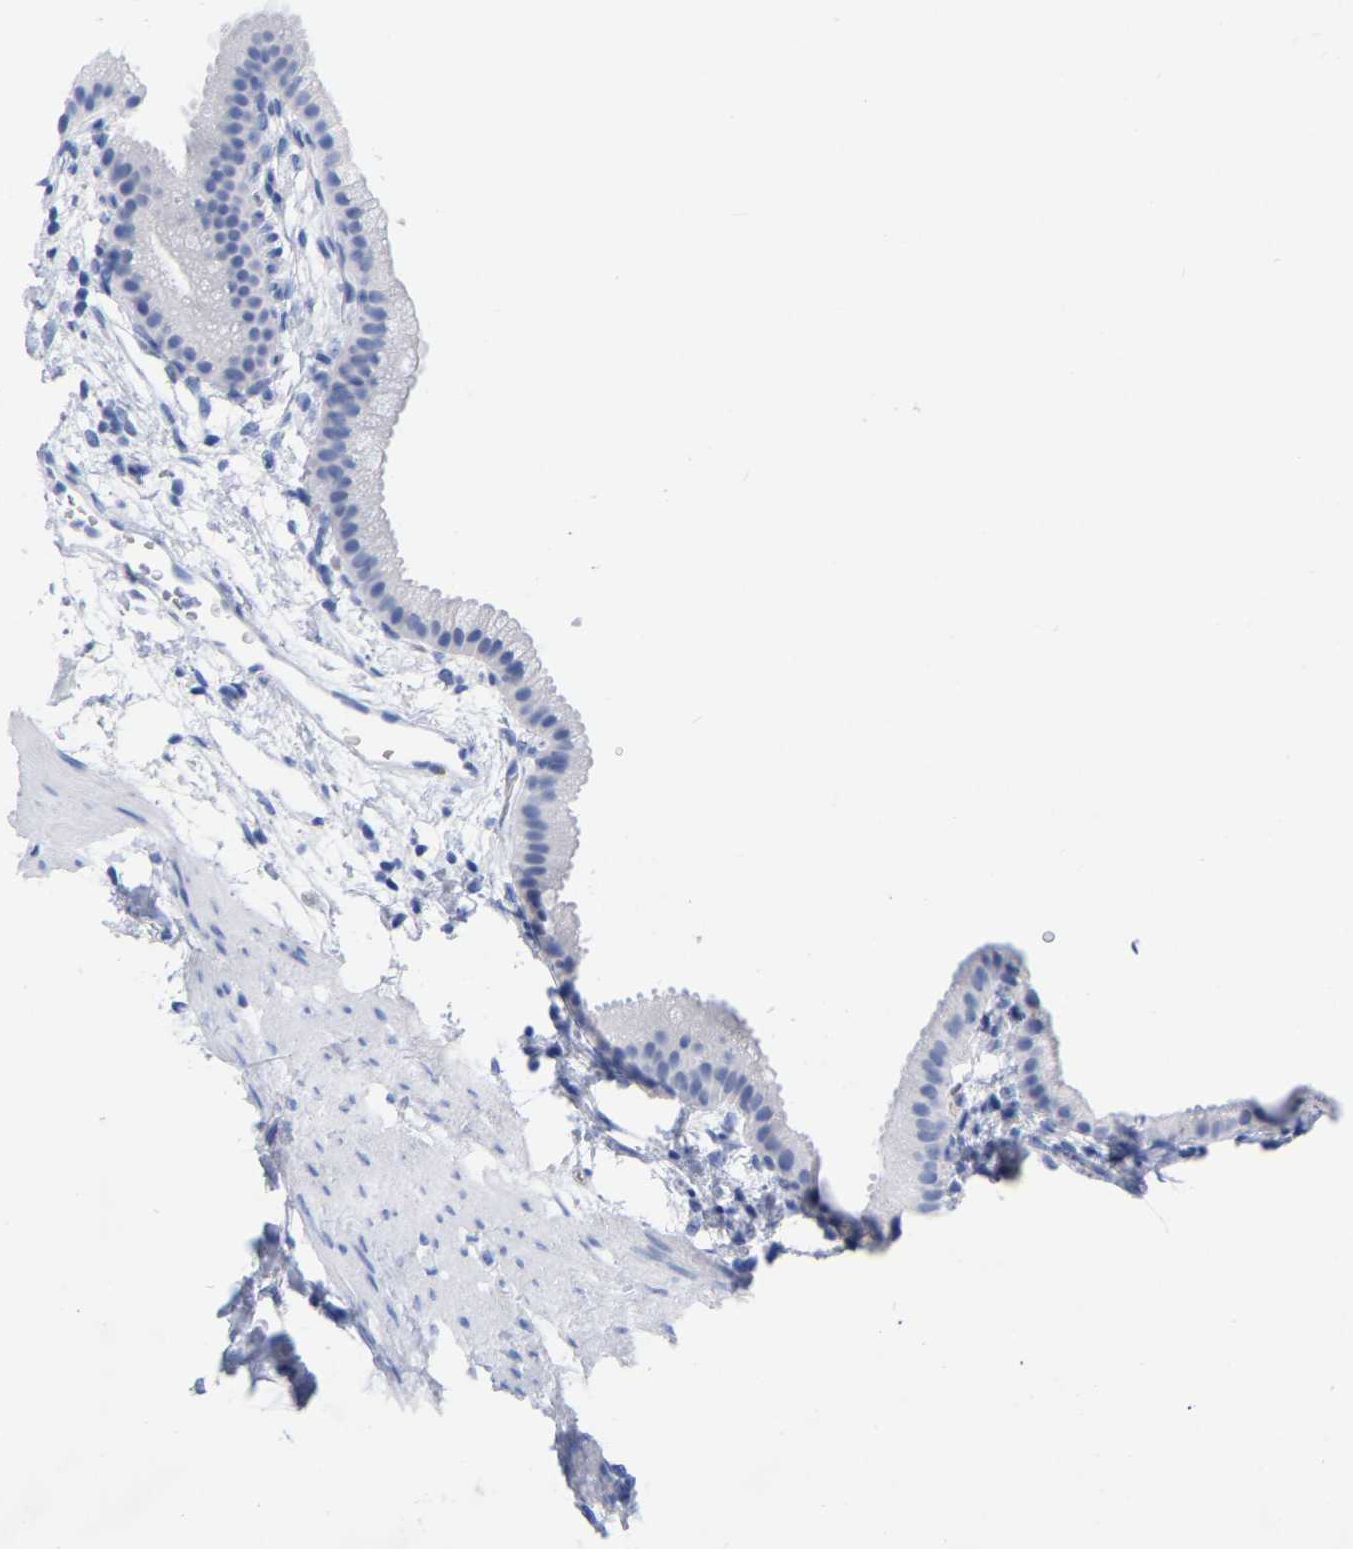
{"staining": {"intensity": "negative", "quantity": "none", "location": "none"}, "tissue": "gallbladder", "cell_type": "Glandular cells", "image_type": "normal", "snomed": [{"axis": "morphology", "description": "Normal tissue, NOS"}, {"axis": "topography", "description": "Gallbladder"}], "caption": "This histopathology image is of normal gallbladder stained with immunohistochemistry to label a protein in brown with the nuclei are counter-stained blue. There is no expression in glandular cells.", "gene": "HAPLN1", "patient": {"sex": "female", "age": 64}}